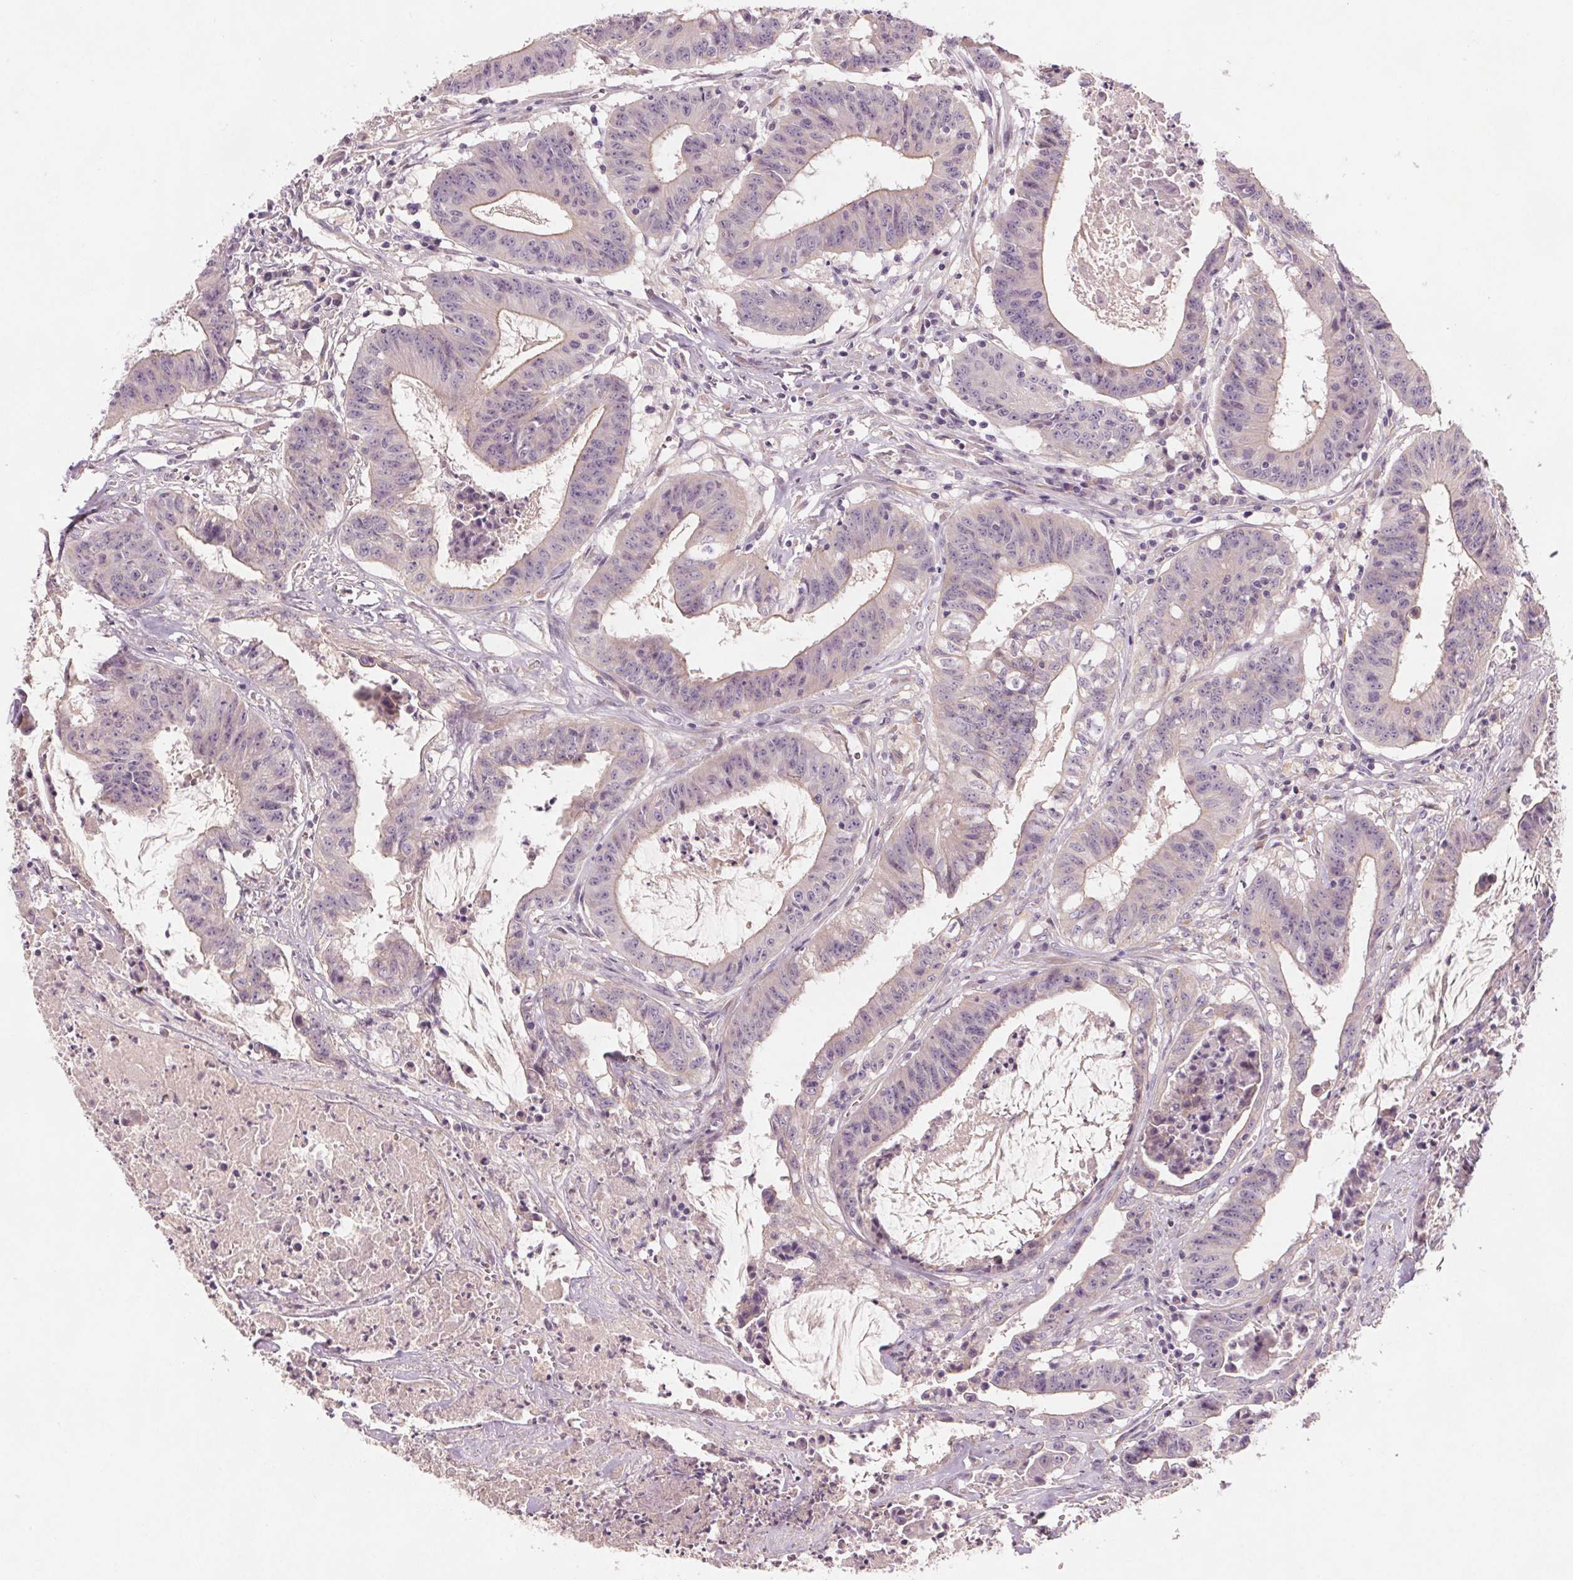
{"staining": {"intensity": "negative", "quantity": "none", "location": "none"}, "tissue": "colorectal cancer", "cell_type": "Tumor cells", "image_type": "cancer", "snomed": [{"axis": "morphology", "description": "Adenocarcinoma, NOS"}, {"axis": "topography", "description": "Colon"}], "caption": "Tumor cells show no significant staining in colorectal cancer (adenocarcinoma).", "gene": "VNN1", "patient": {"sex": "male", "age": 33}}